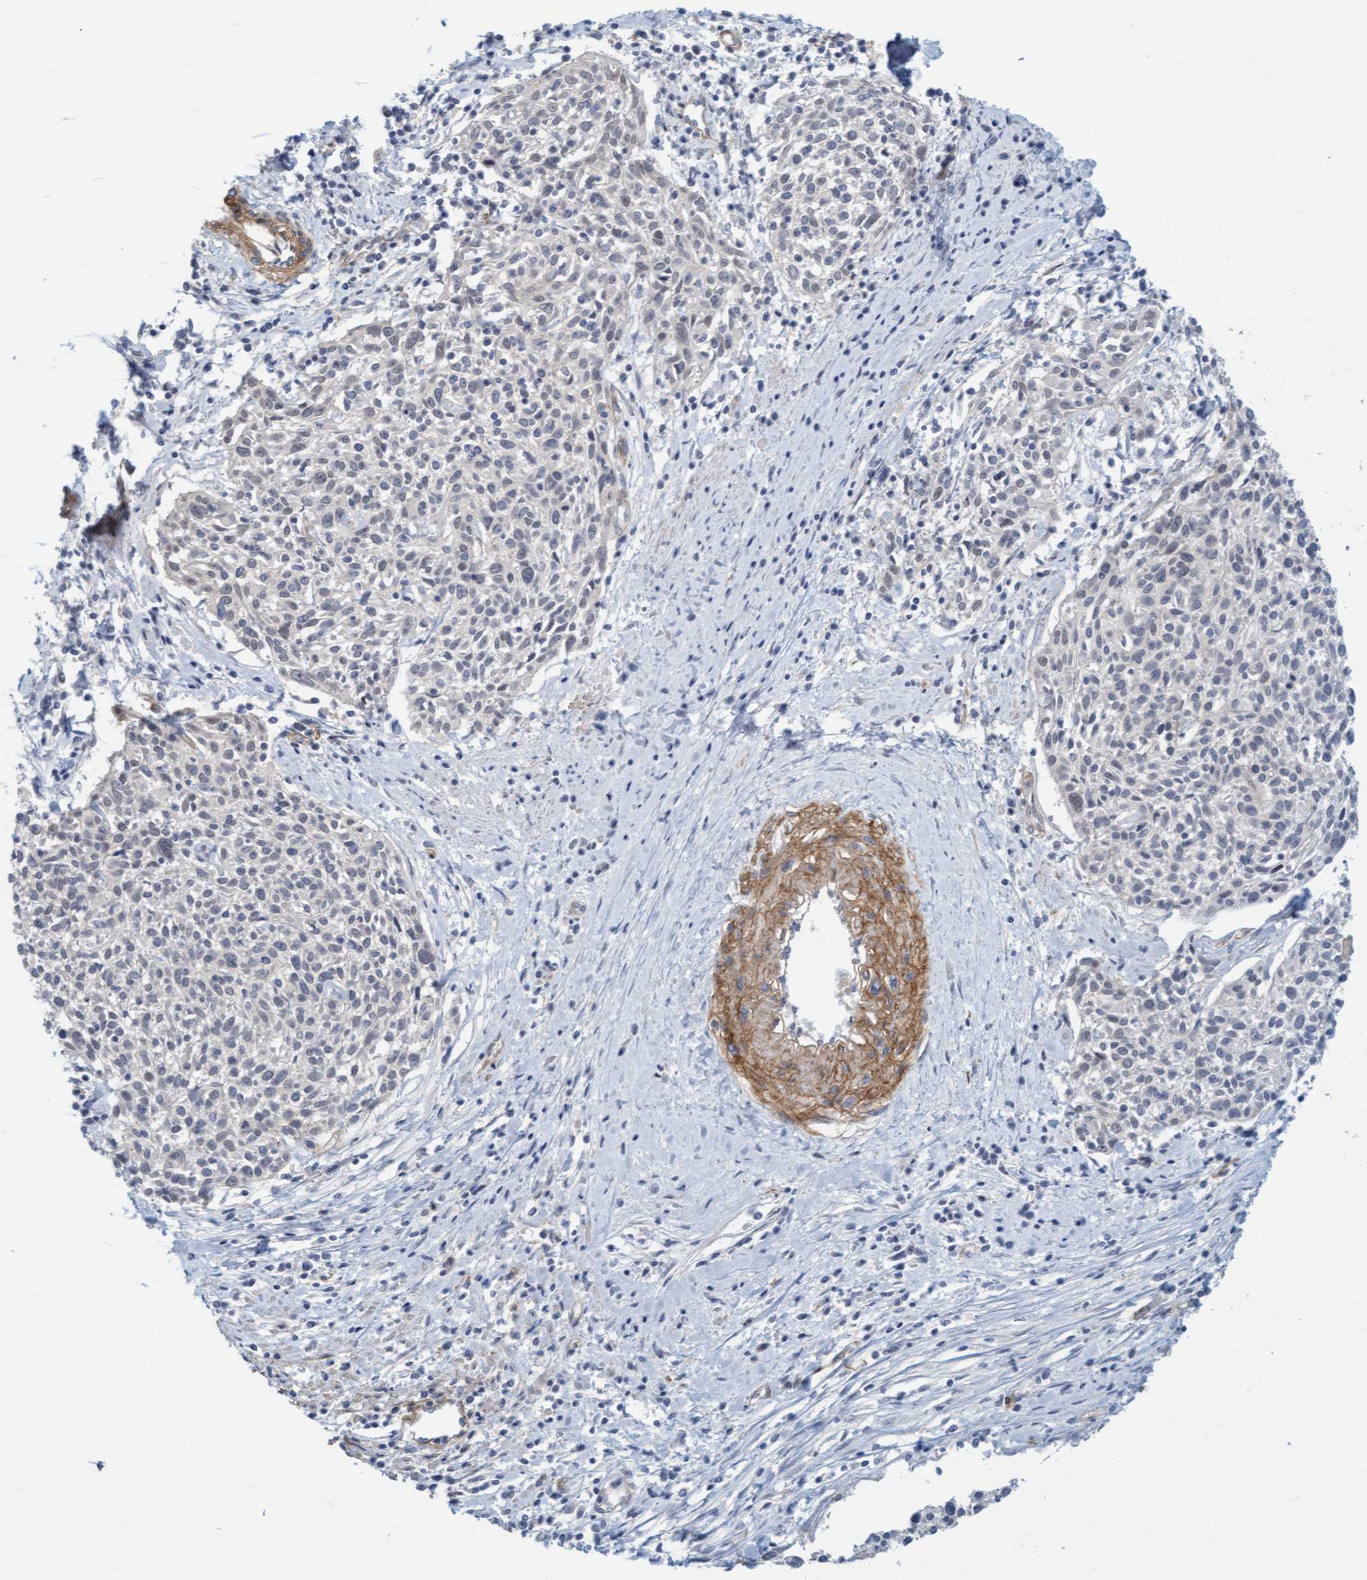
{"staining": {"intensity": "negative", "quantity": "none", "location": "none"}, "tissue": "cervical cancer", "cell_type": "Tumor cells", "image_type": "cancer", "snomed": [{"axis": "morphology", "description": "Squamous cell carcinoma, NOS"}, {"axis": "topography", "description": "Cervix"}], "caption": "DAB immunohistochemical staining of human cervical cancer shows no significant positivity in tumor cells.", "gene": "TSTD2", "patient": {"sex": "female", "age": 51}}